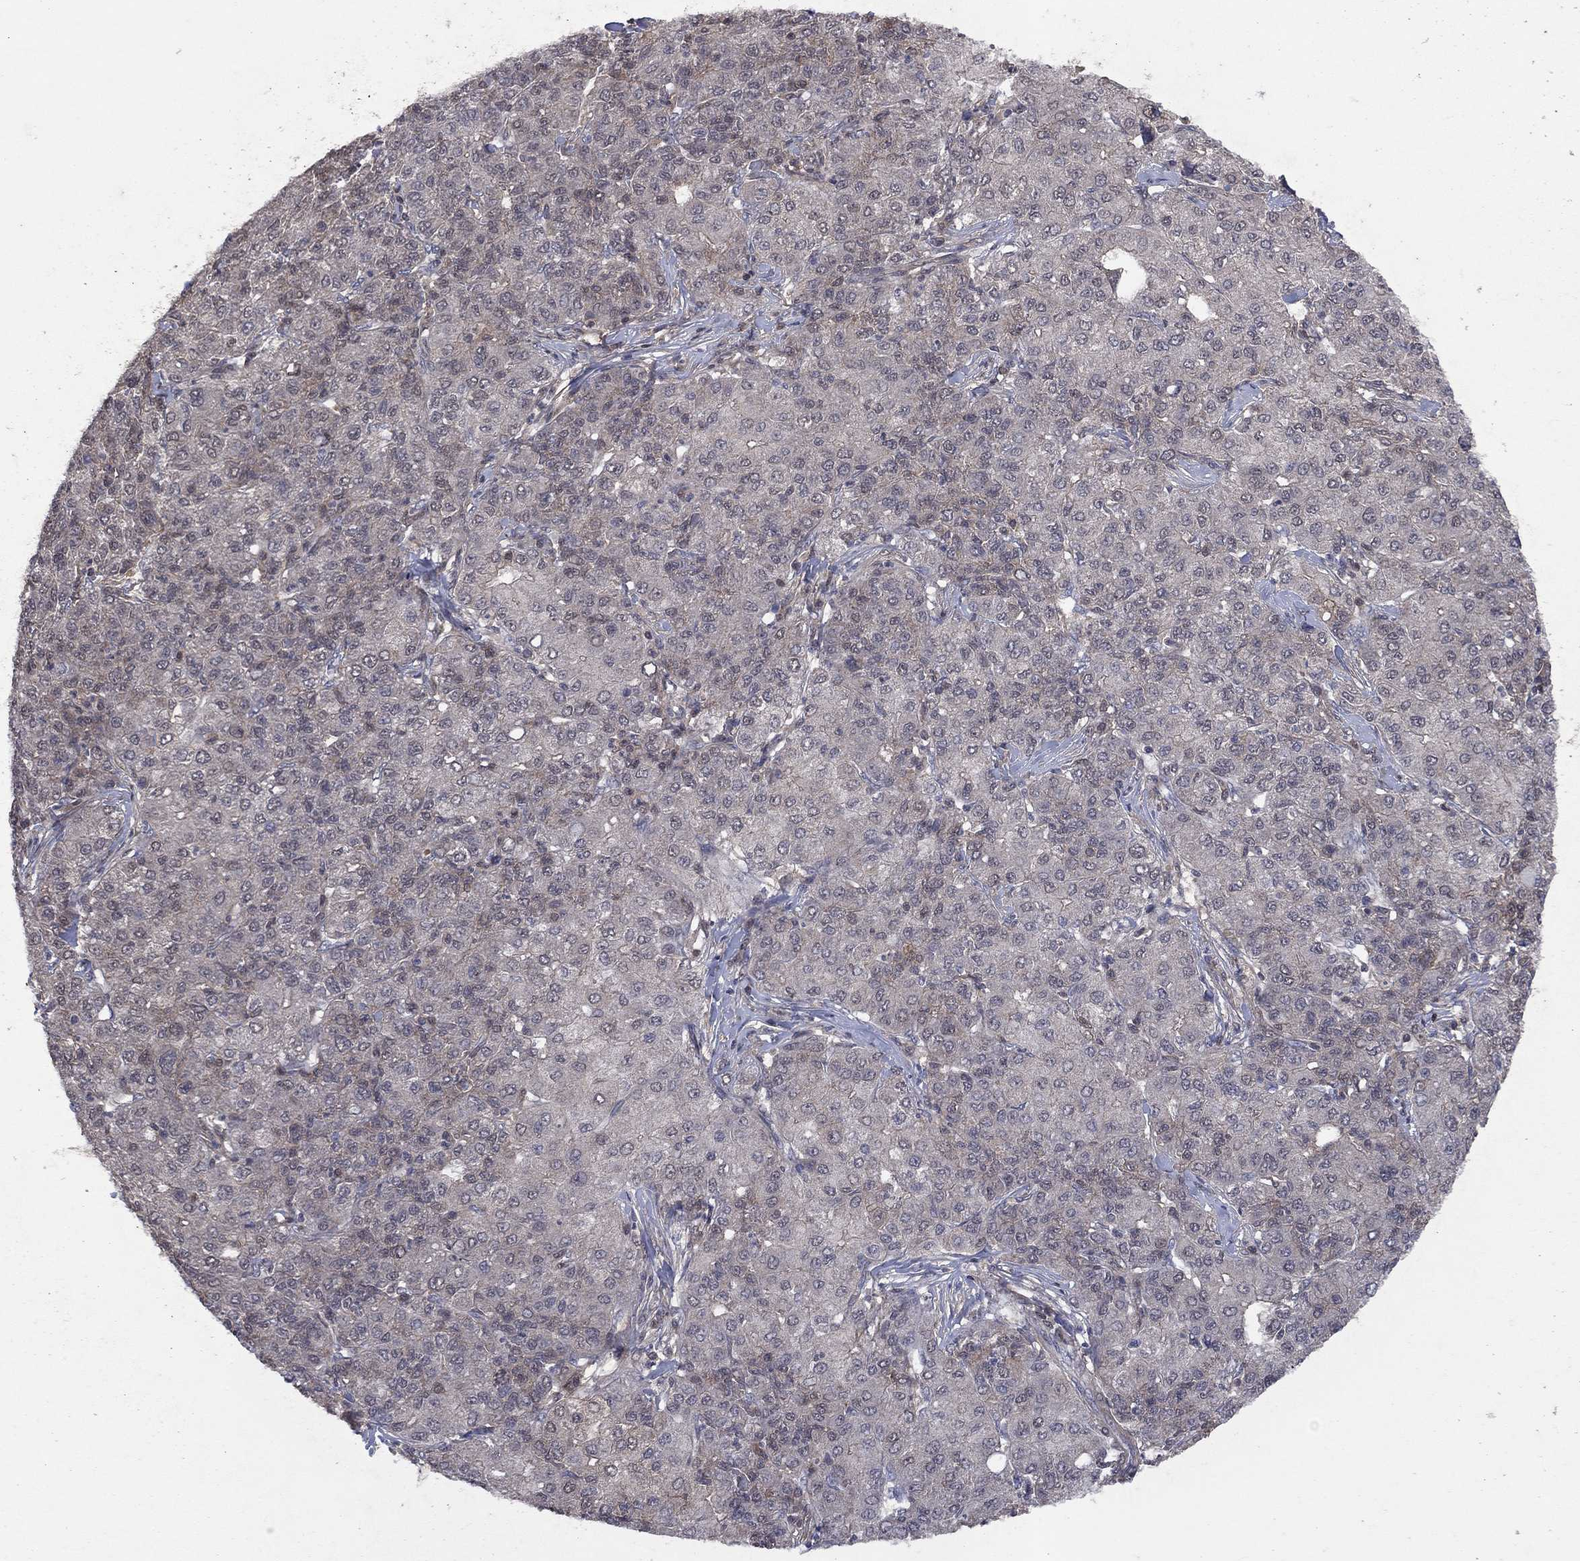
{"staining": {"intensity": "negative", "quantity": "none", "location": "none"}, "tissue": "liver cancer", "cell_type": "Tumor cells", "image_type": "cancer", "snomed": [{"axis": "morphology", "description": "Carcinoma, Hepatocellular, NOS"}, {"axis": "topography", "description": "Liver"}], "caption": "The immunohistochemistry photomicrograph has no significant expression in tumor cells of liver cancer tissue.", "gene": "IAH1", "patient": {"sex": "male", "age": 65}}